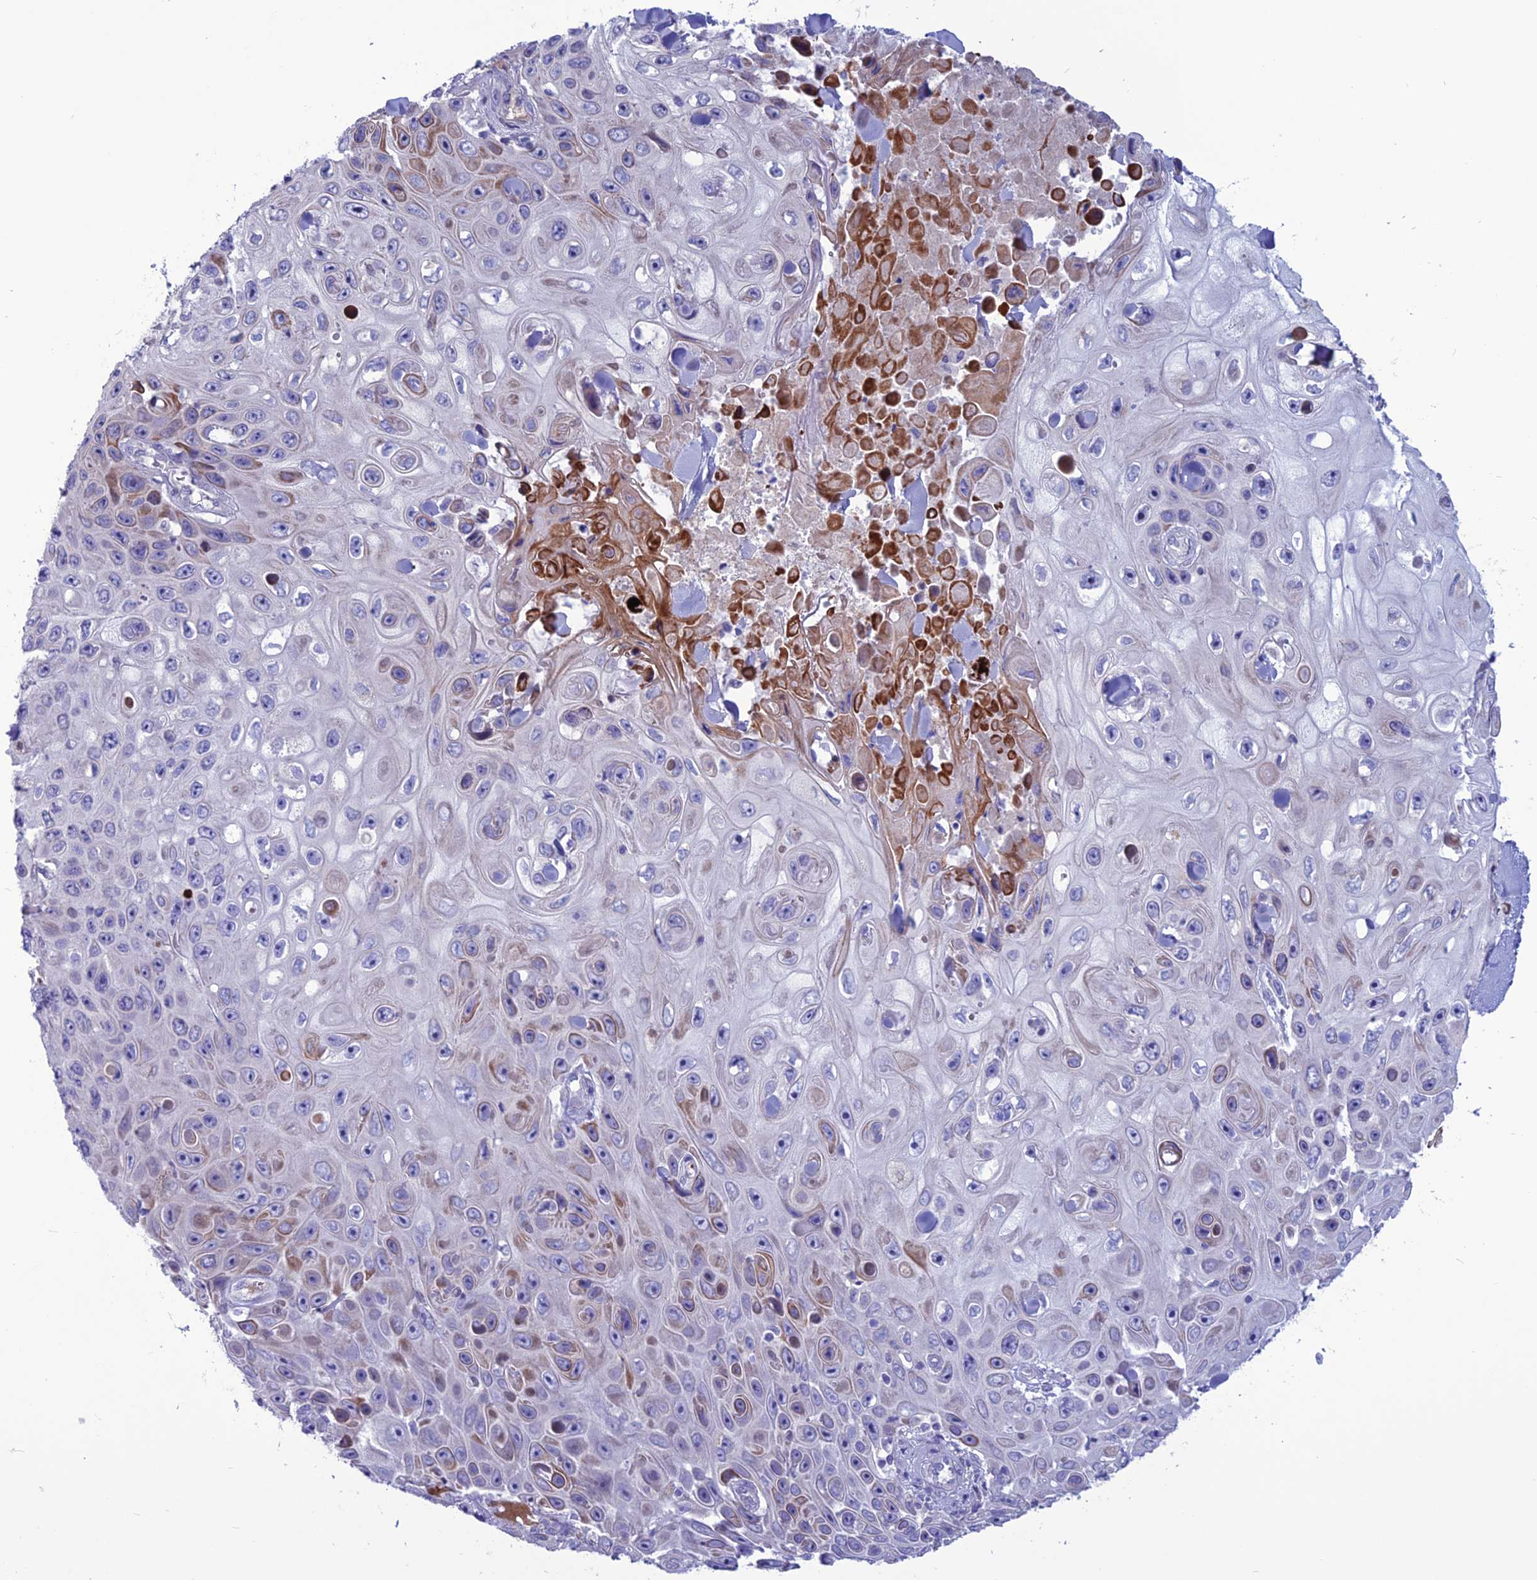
{"staining": {"intensity": "moderate", "quantity": ">75%", "location": "cytoplasmic/membranous"}, "tissue": "skin cancer", "cell_type": "Tumor cells", "image_type": "cancer", "snomed": [{"axis": "morphology", "description": "Squamous cell carcinoma, NOS"}, {"axis": "topography", "description": "Skin"}], "caption": "An IHC image of tumor tissue is shown. Protein staining in brown labels moderate cytoplasmic/membranous positivity in squamous cell carcinoma (skin) within tumor cells.", "gene": "C21orf140", "patient": {"sex": "male", "age": 82}}